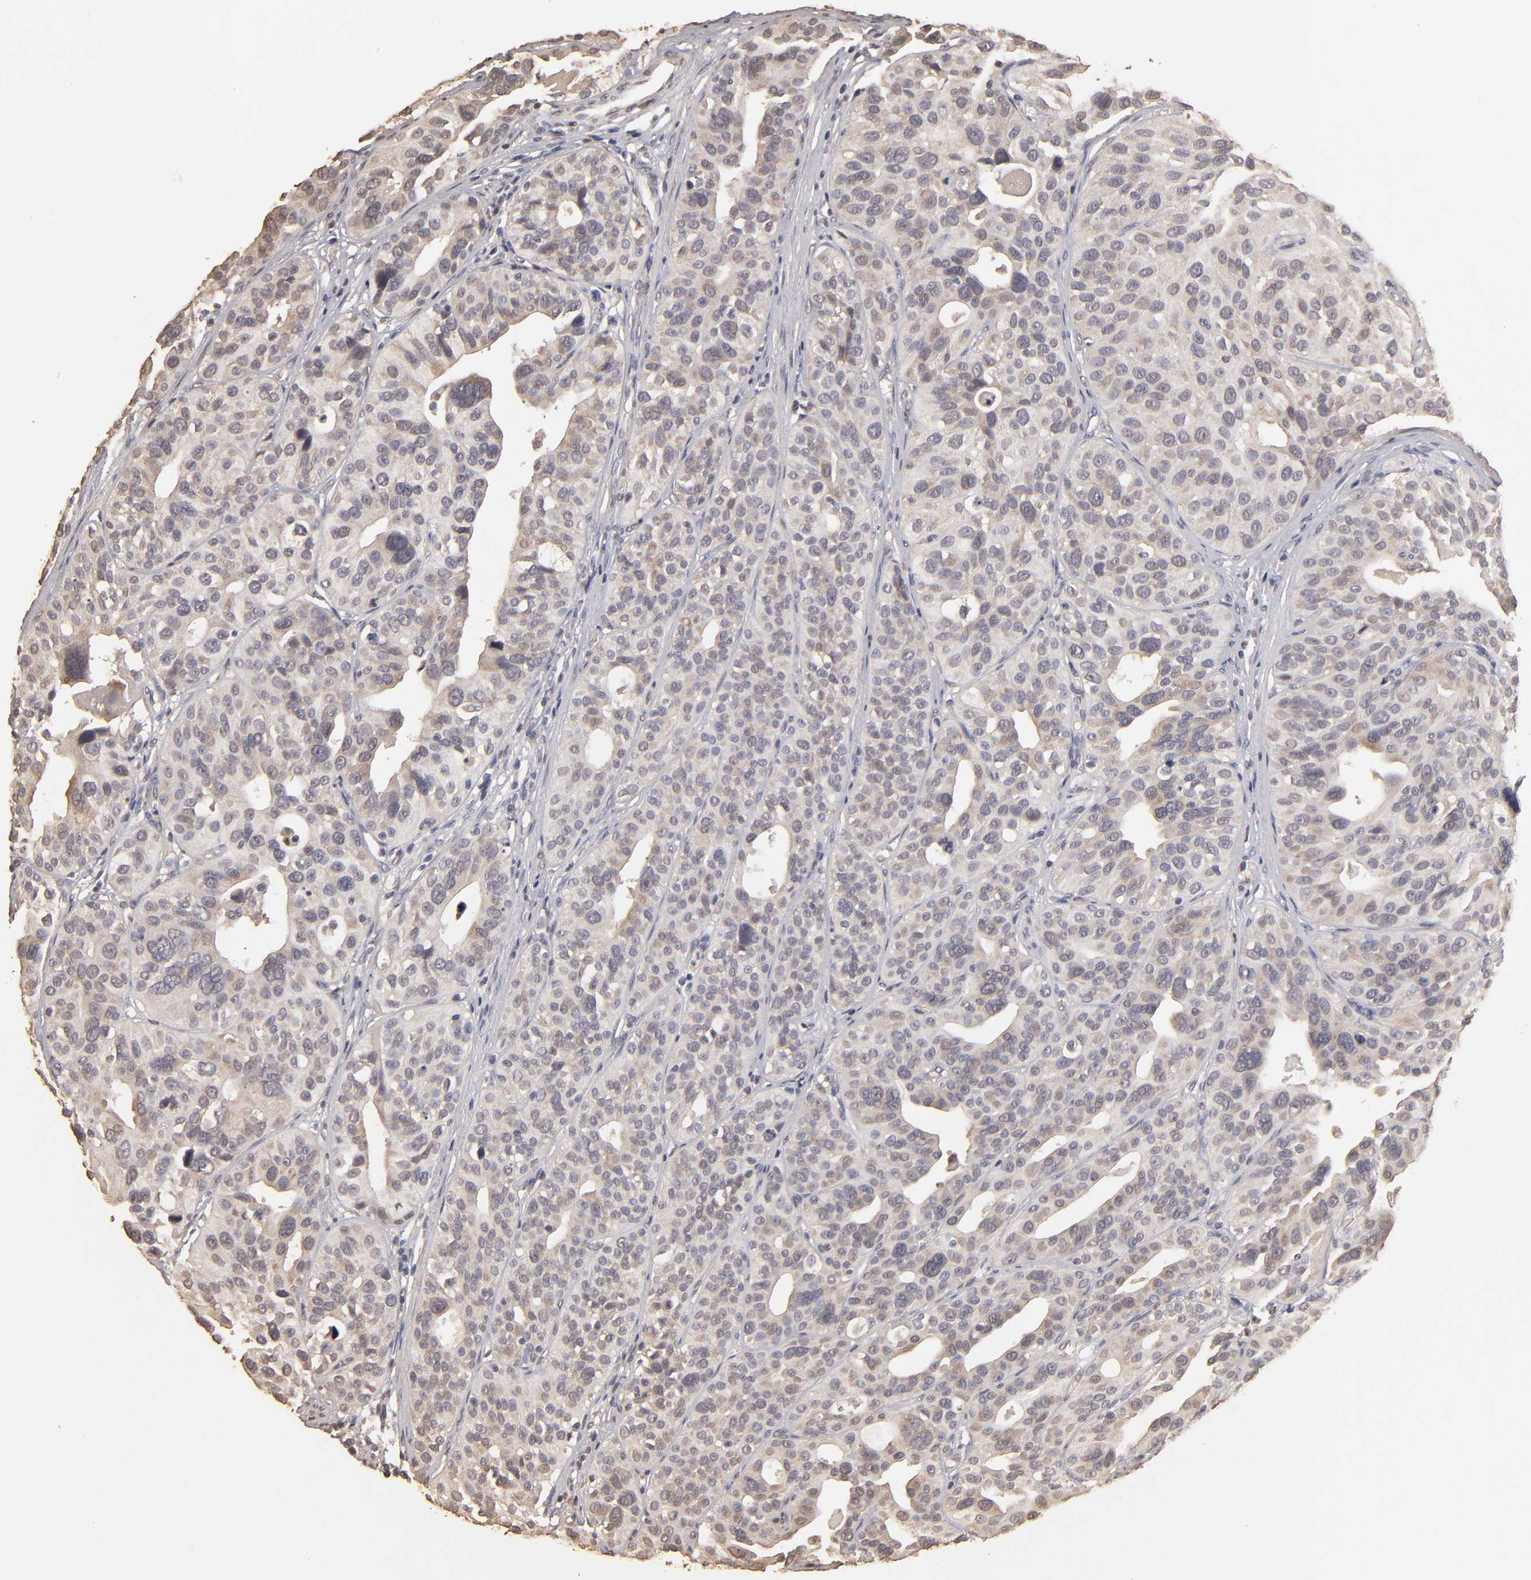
{"staining": {"intensity": "moderate", "quantity": "25%-75%", "location": "cytoplasmic/membranous"}, "tissue": "urothelial cancer", "cell_type": "Tumor cells", "image_type": "cancer", "snomed": [{"axis": "morphology", "description": "Urothelial carcinoma, High grade"}, {"axis": "topography", "description": "Urinary bladder"}], "caption": "There is medium levels of moderate cytoplasmic/membranous expression in tumor cells of urothelial cancer, as demonstrated by immunohistochemical staining (brown color).", "gene": "OPHN1", "patient": {"sex": "male", "age": 56}}